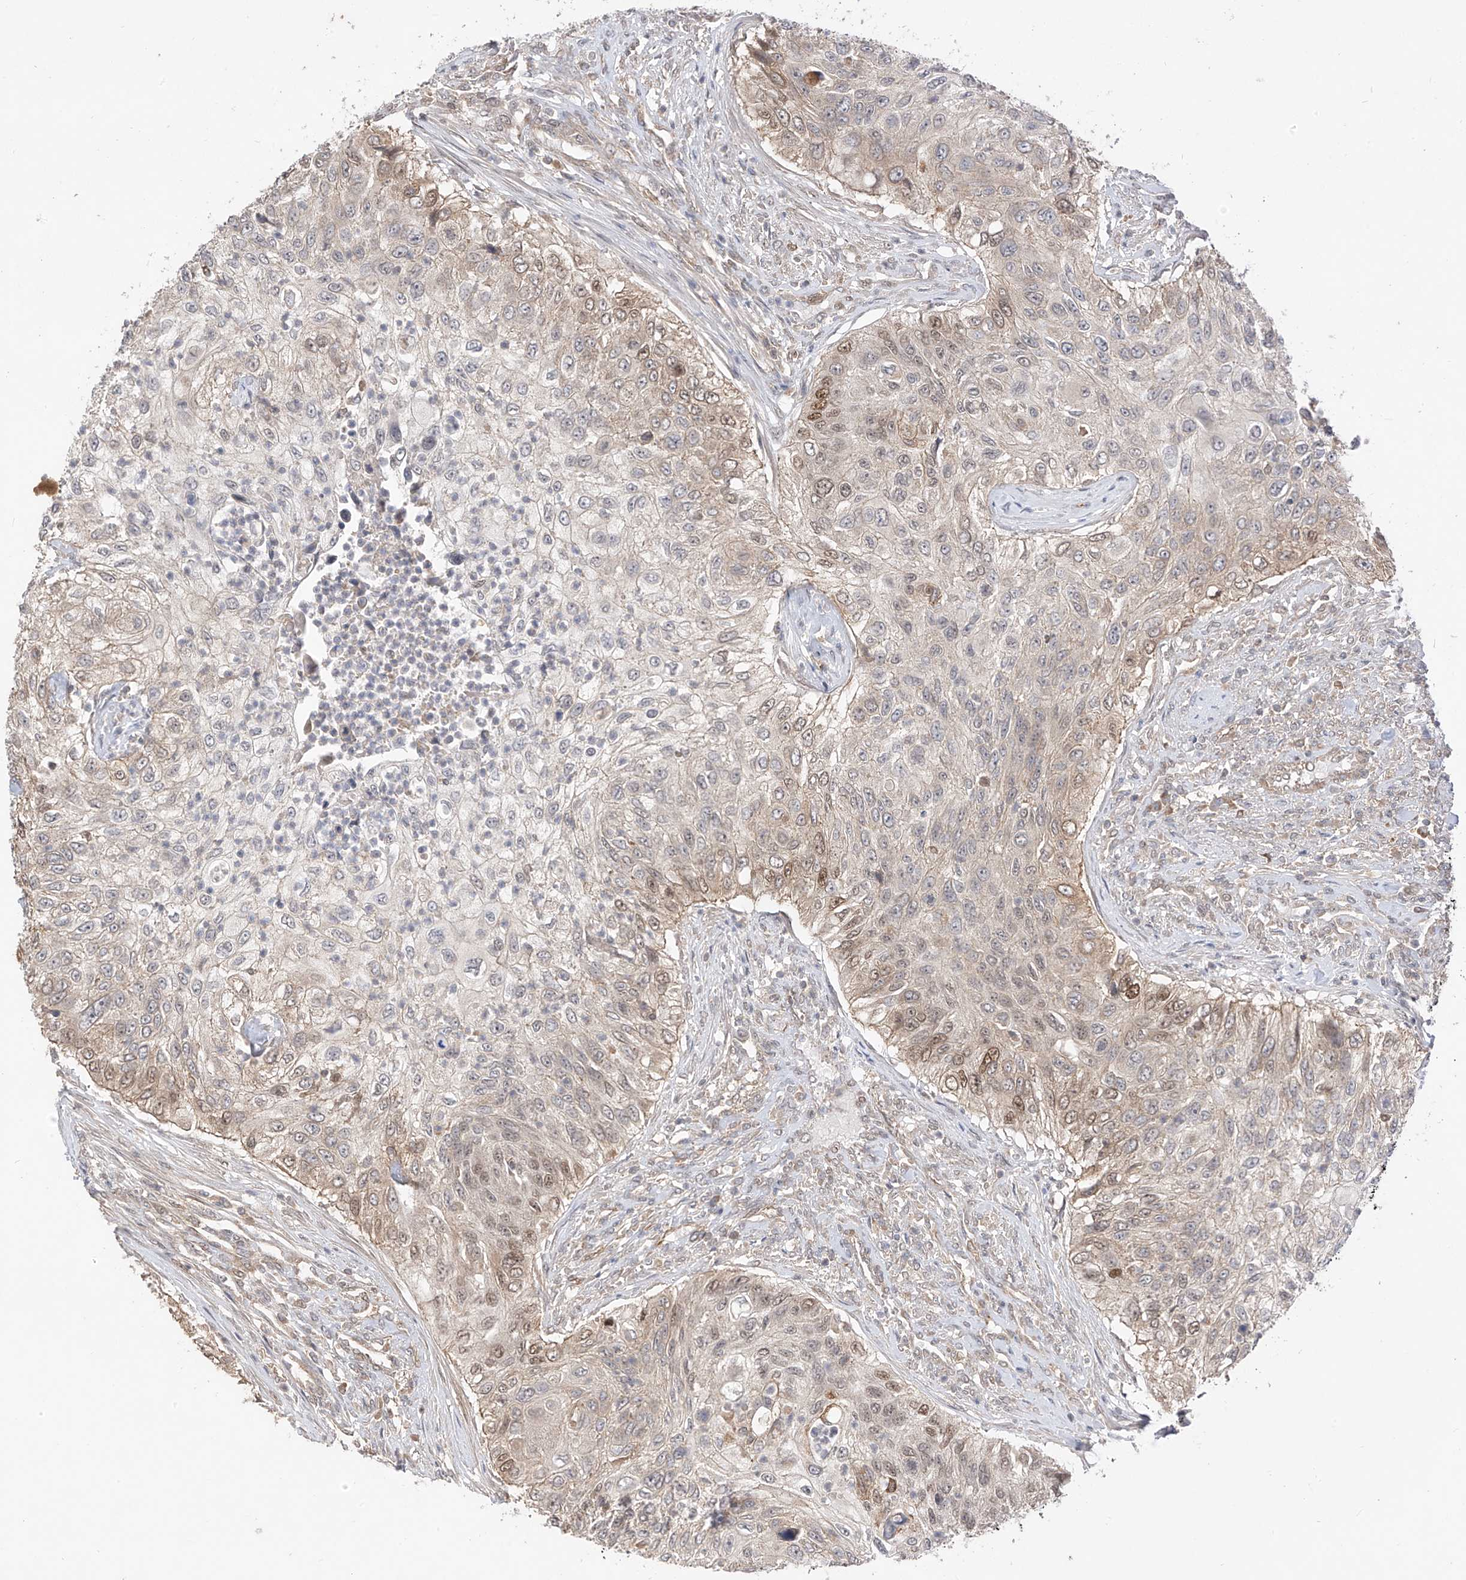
{"staining": {"intensity": "moderate", "quantity": "<25%", "location": "nuclear"}, "tissue": "urothelial cancer", "cell_type": "Tumor cells", "image_type": "cancer", "snomed": [{"axis": "morphology", "description": "Urothelial carcinoma, High grade"}, {"axis": "topography", "description": "Urinary bladder"}], "caption": "Moderate nuclear positivity is seen in approximately <25% of tumor cells in urothelial carcinoma (high-grade). (DAB = brown stain, brightfield microscopy at high magnification).", "gene": "MRTFA", "patient": {"sex": "female", "age": 60}}